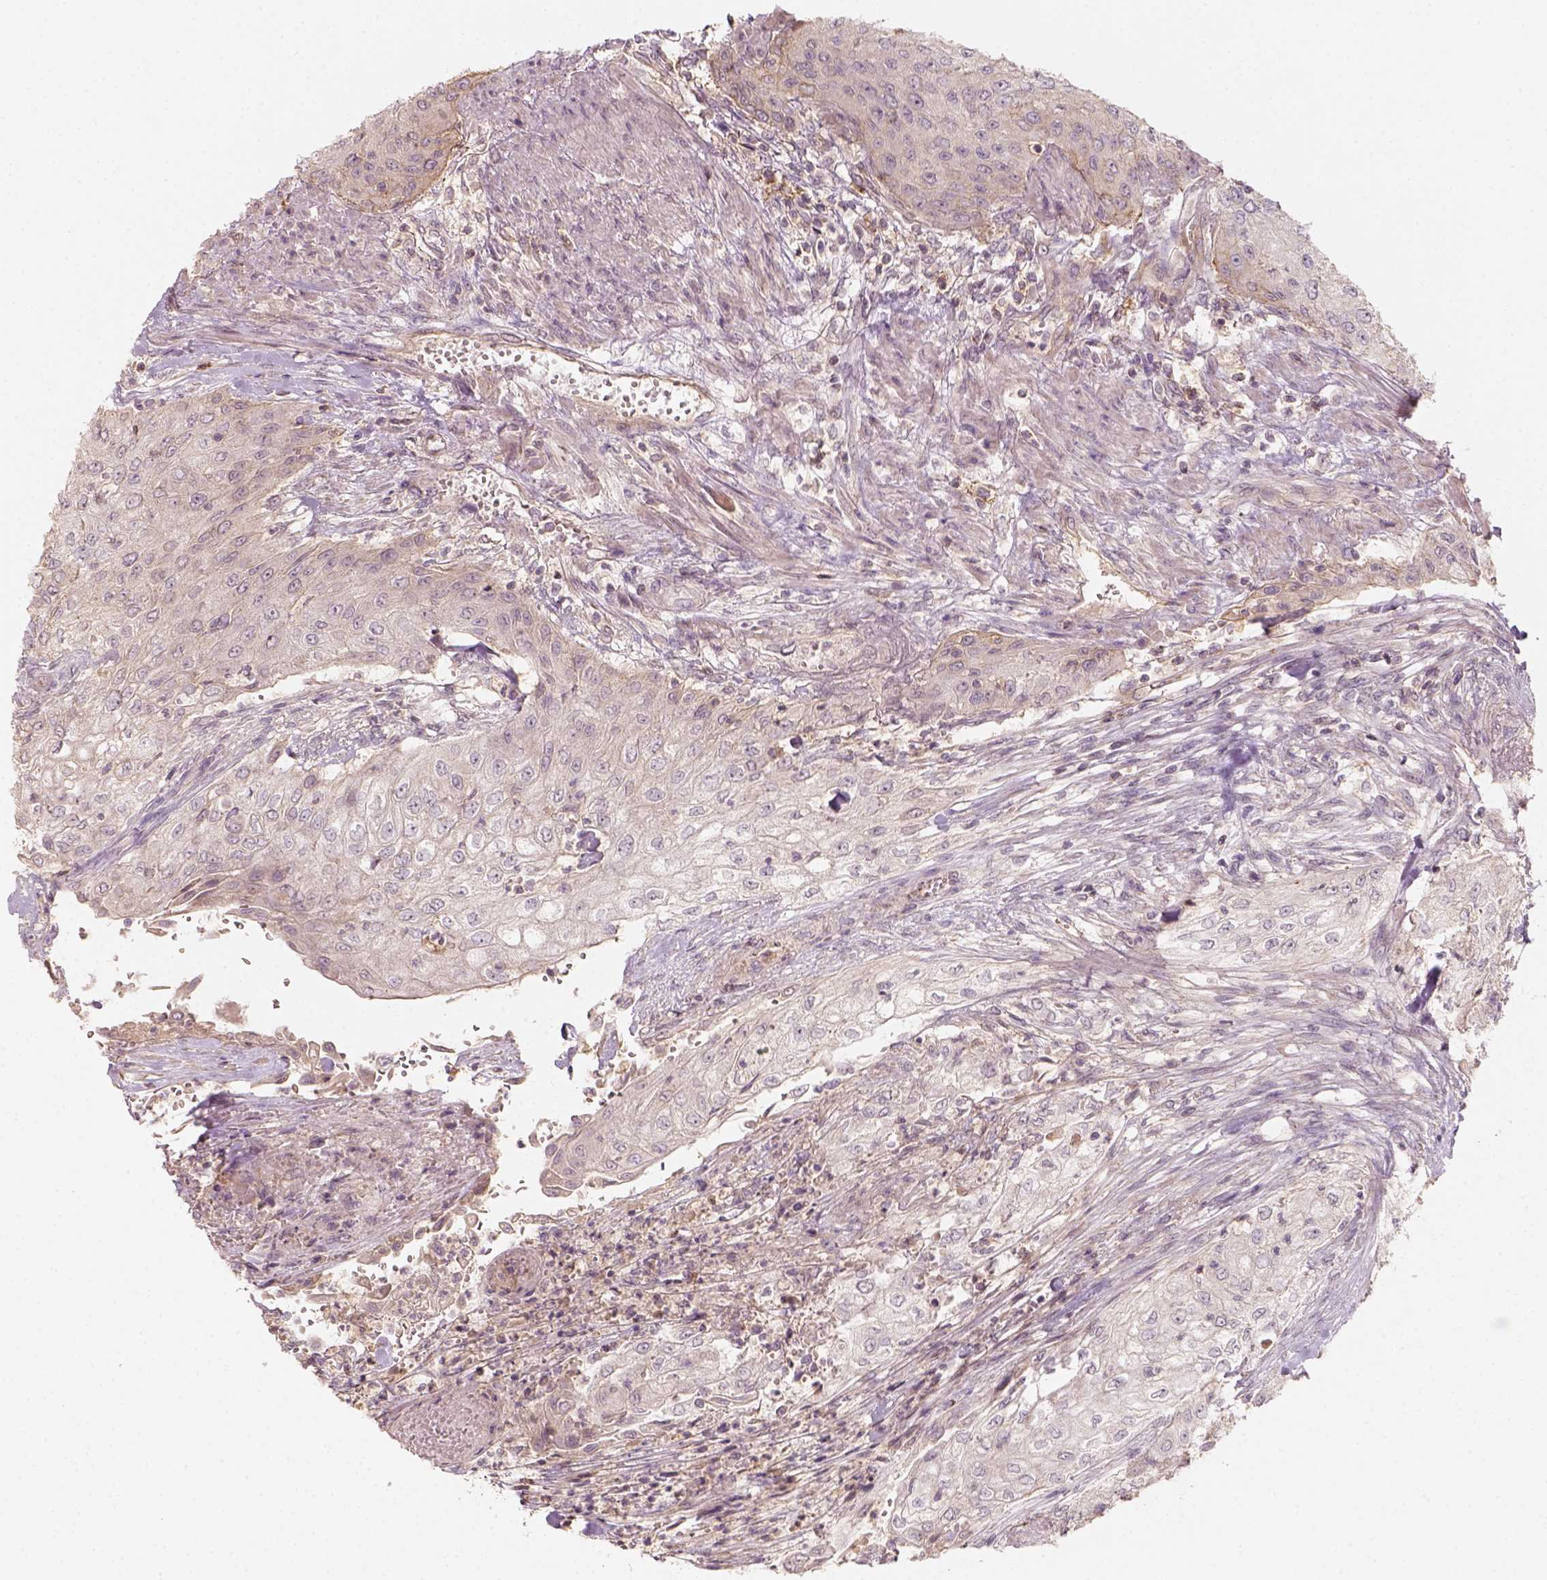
{"staining": {"intensity": "weak", "quantity": "<25%", "location": "cytoplasmic/membranous"}, "tissue": "urothelial cancer", "cell_type": "Tumor cells", "image_type": "cancer", "snomed": [{"axis": "morphology", "description": "Urothelial carcinoma, High grade"}, {"axis": "topography", "description": "Urinary bladder"}], "caption": "Immunohistochemical staining of urothelial cancer exhibits no significant positivity in tumor cells.", "gene": "AQP9", "patient": {"sex": "male", "age": 62}}